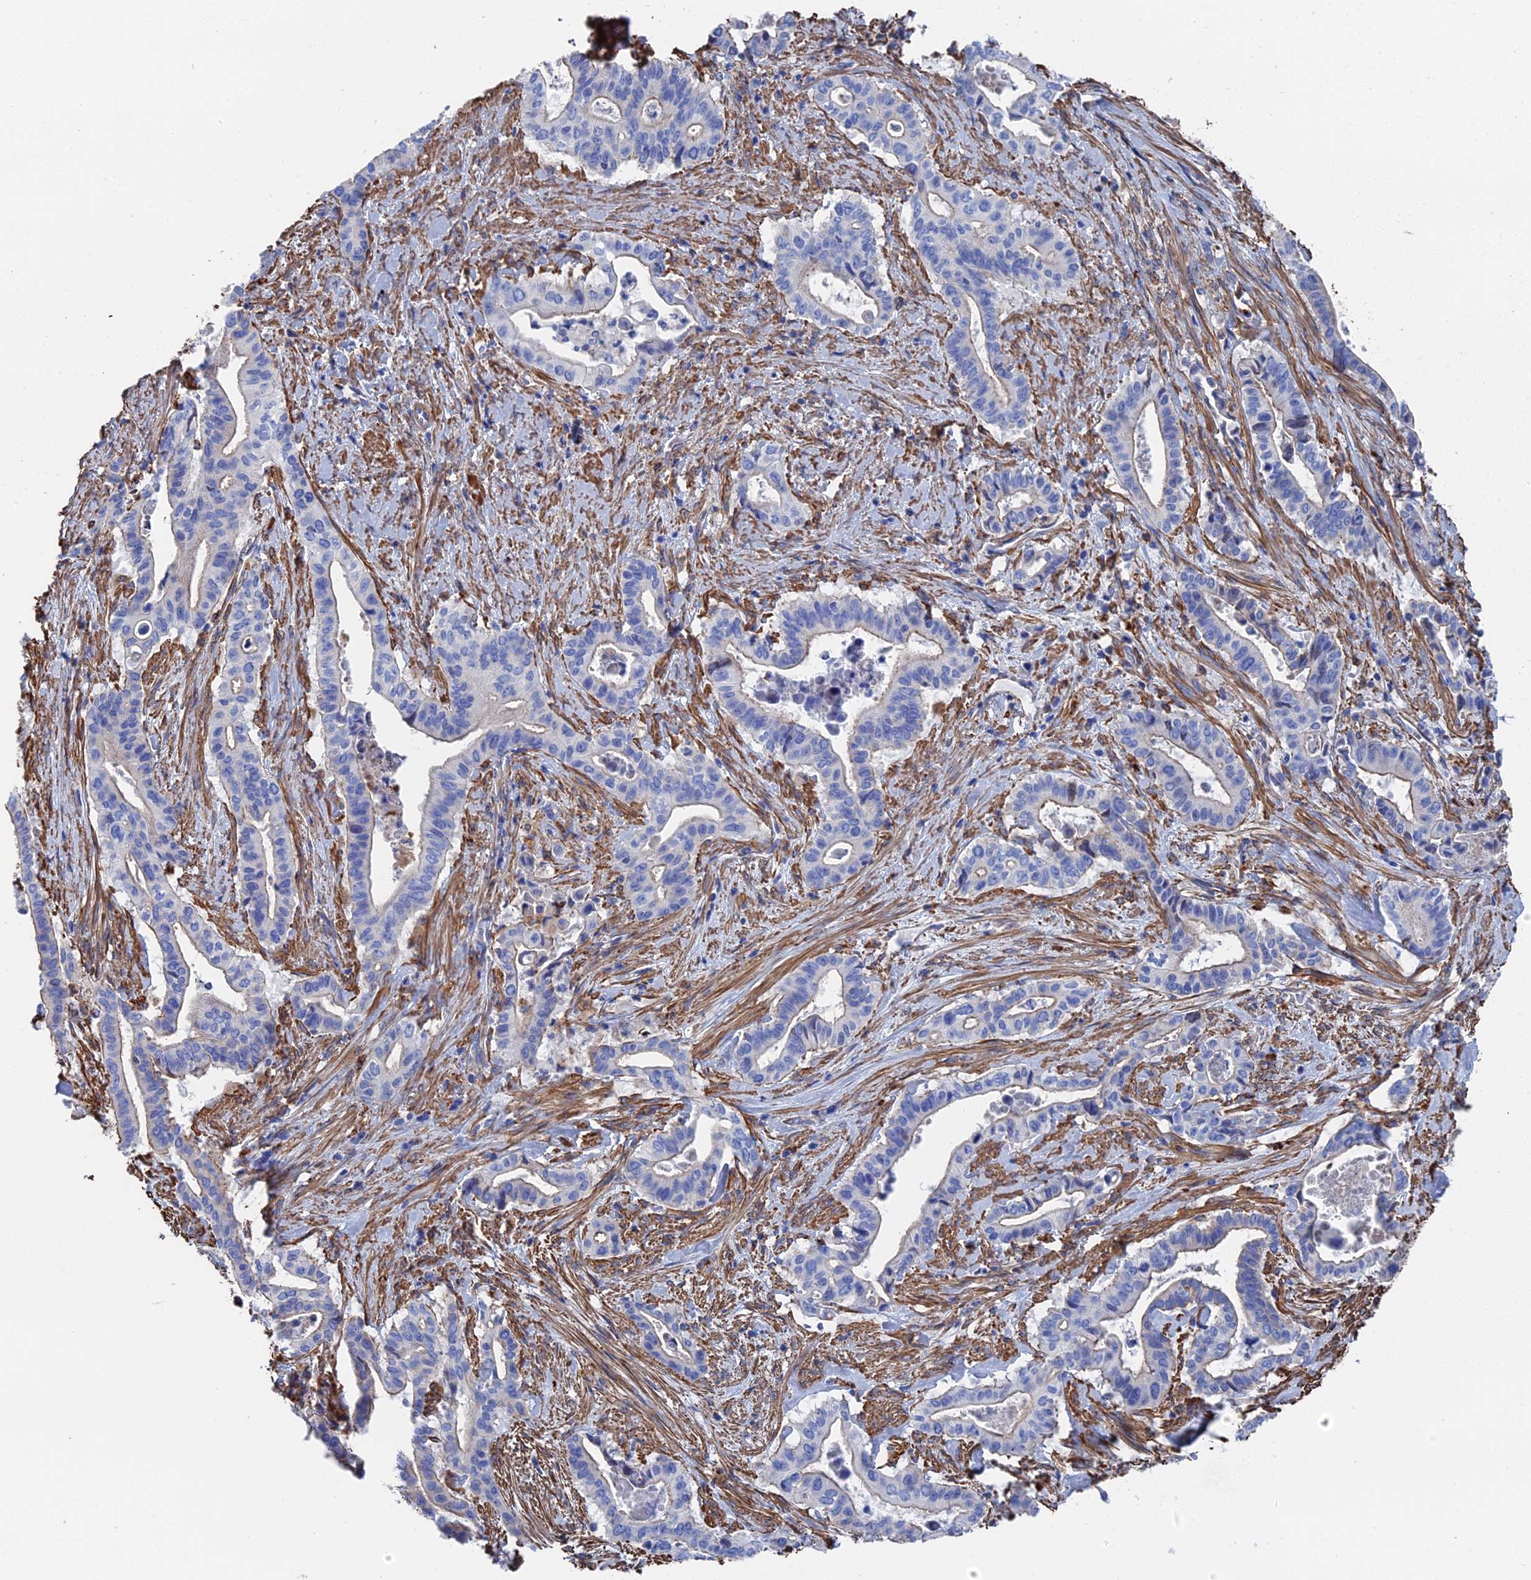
{"staining": {"intensity": "negative", "quantity": "none", "location": "none"}, "tissue": "pancreatic cancer", "cell_type": "Tumor cells", "image_type": "cancer", "snomed": [{"axis": "morphology", "description": "Adenocarcinoma, NOS"}, {"axis": "topography", "description": "Pancreas"}], "caption": "Tumor cells show no significant protein expression in pancreatic cancer (adenocarcinoma).", "gene": "STRA6", "patient": {"sex": "female", "age": 77}}